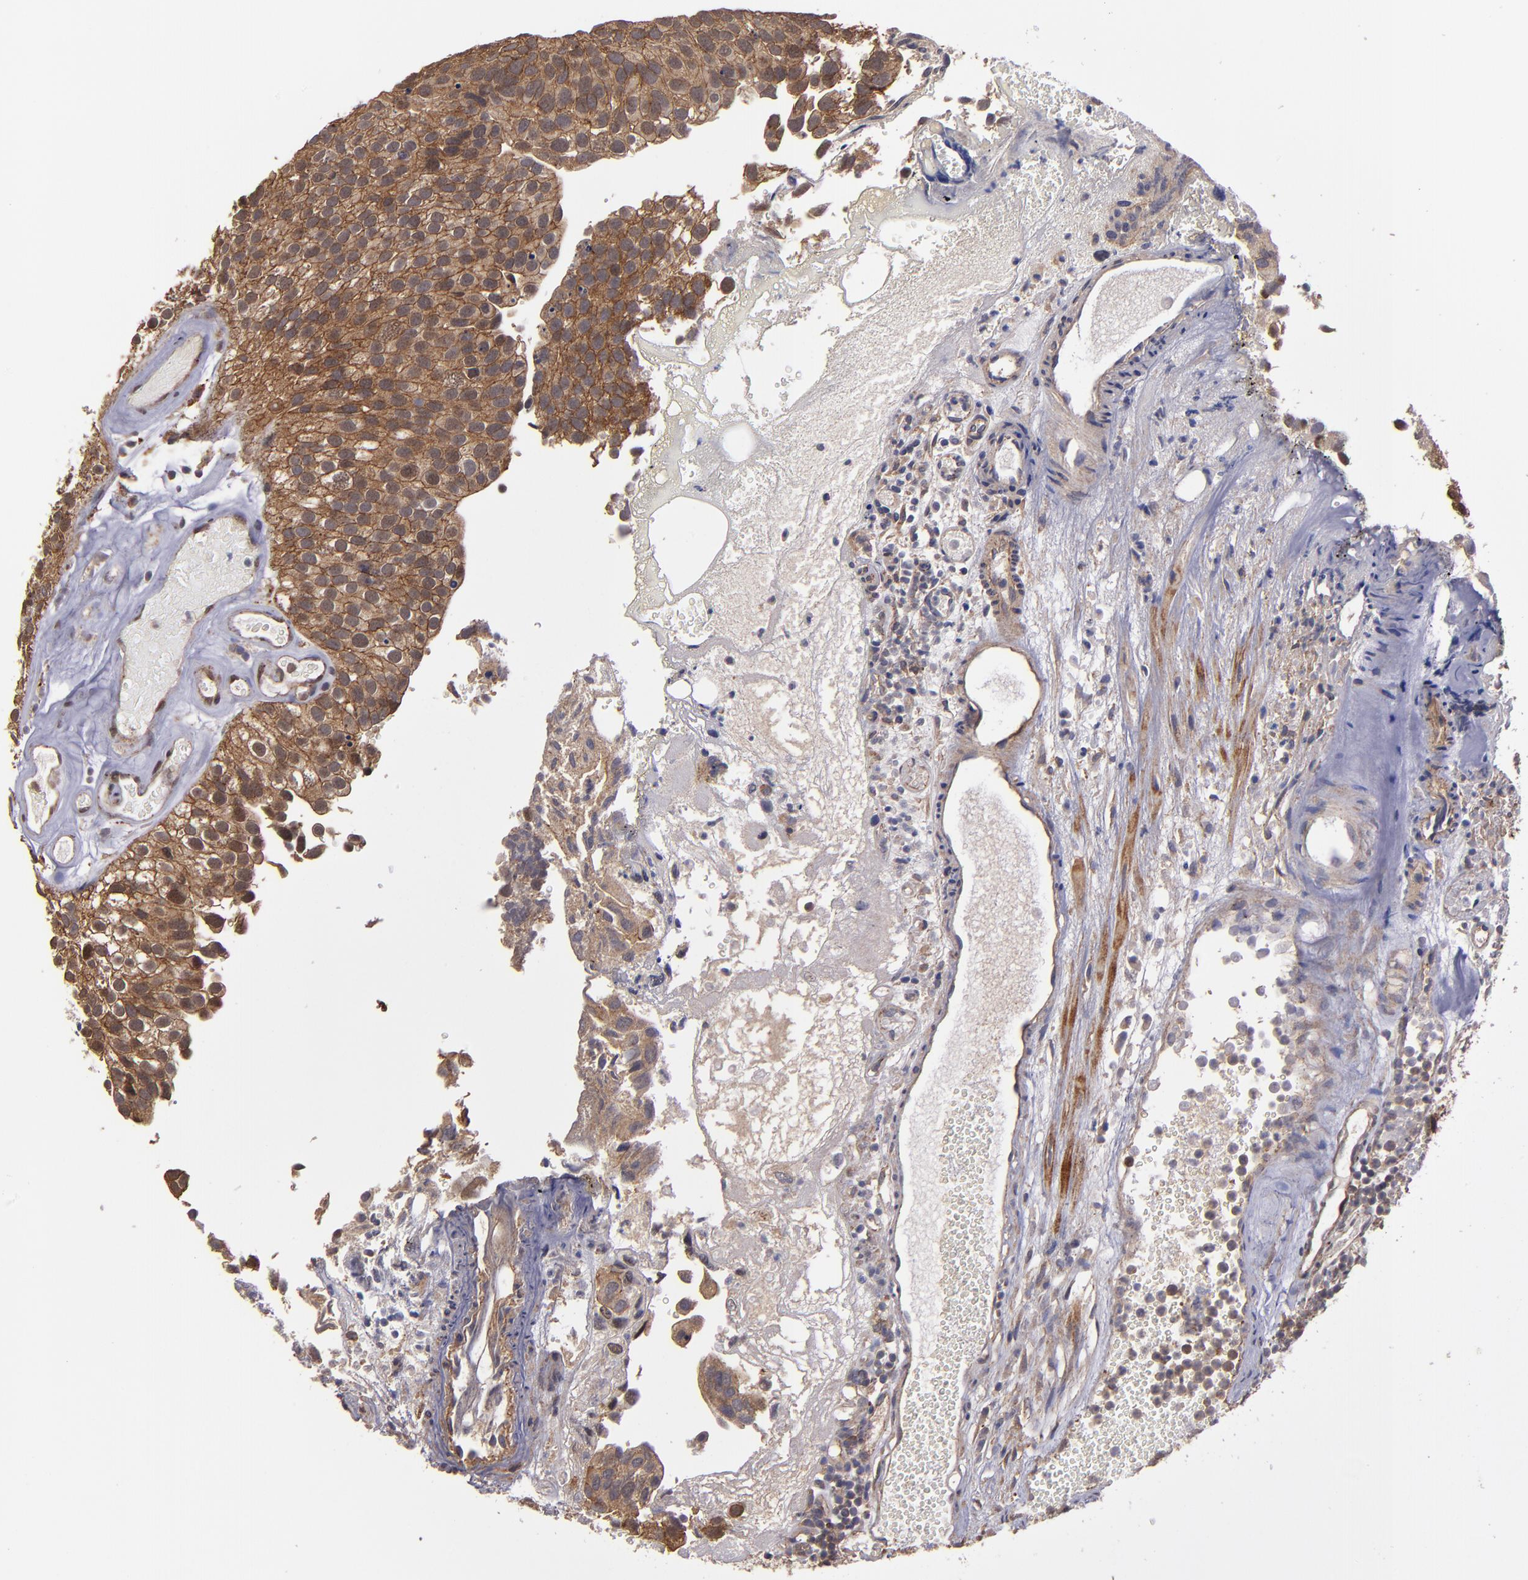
{"staining": {"intensity": "moderate", "quantity": ">75%", "location": "cytoplasmic/membranous"}, "tissue": "urothelial cancer", "cell_type": "Tumor cells", "image_type": "cancer", "snomed": [{"axis": "morphology", "description": "Urothelial carcinoma, High grade"}, {"axis": "topography", "description": "Urinary bladder"}], "caption": "DAB (3,3'-diaminobenzidine) immunohistochemical staining of urothelial carcinoma (high-grade) displays moderate cytoplasmic/membranous protein positivity in approximately >75% of tumor cells.", "gene": "SIPA1L1", "patient": {"sex": "male", "age": 72}}